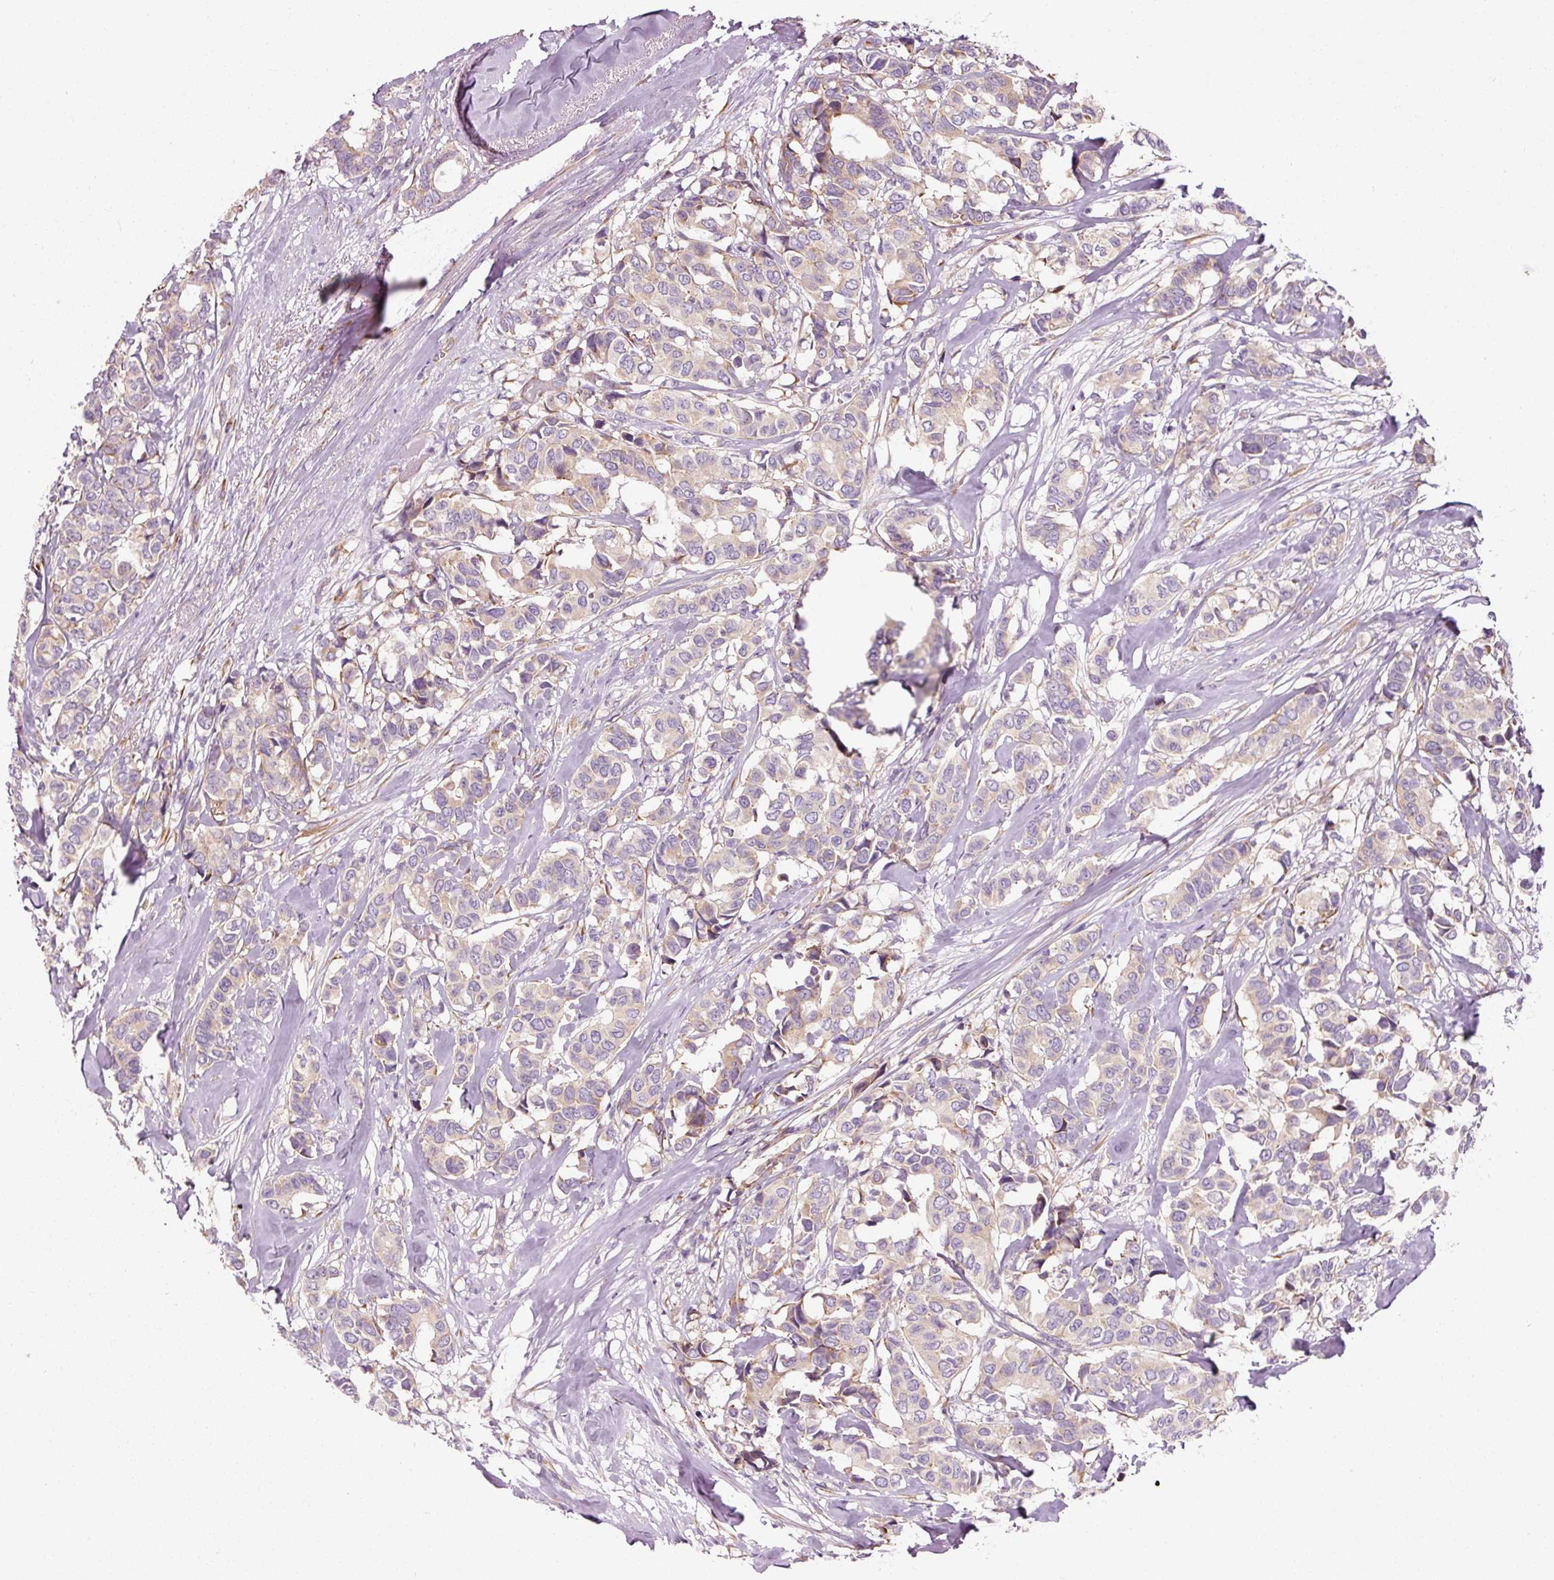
{"staining": {"intensity": "weak", "quantity": ">75%", "location": "cytoplasmic/membranous"}, "tissue": "breast cancer", "cell_type": "Tumor cells", "image_type": "cancer", "snomed": [{"axis": "morphology", "description": "Duct carcinoma"}, {"axis": "topography", "description": "Breast"}], "caption": "Intraductal carcinoma (breast) was stained to show a protein in brown. There is low levels of weak cytoplasmic/membranous staining in about >75% of tumor cells. (Brightfield microscopy of DAB IHC at high magnification).", "gene": "RPL10A", "patient": {"sex": "female", "age": 87}}